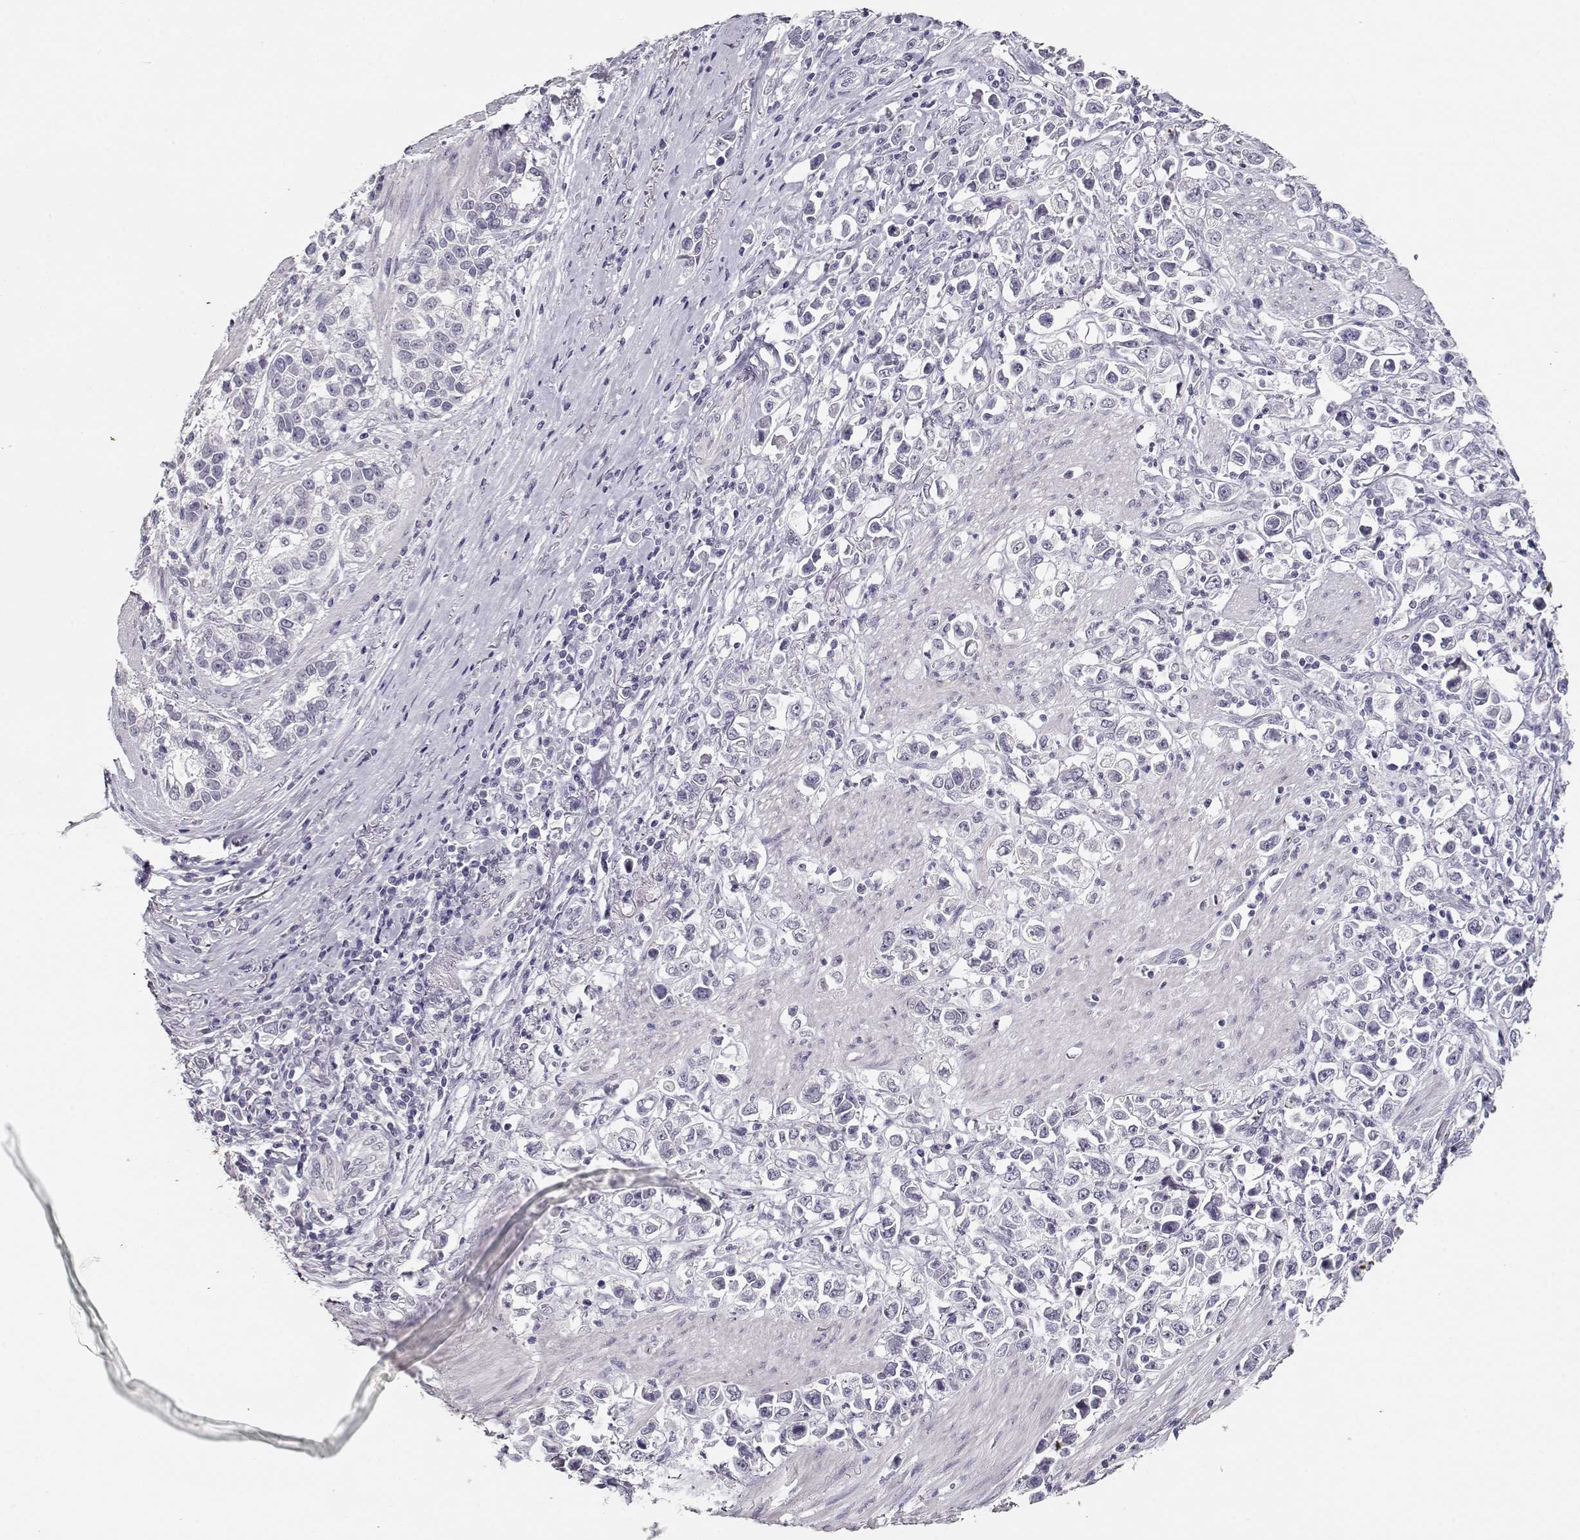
{"staining": {"intensity": "negative", "quantity": "none", "location": "none"}, "tissue": "stomach cancer", "cell_type": "Tumor cells", "image_type": "cancer", "snomed": [{"axis": "morphology", "description": "Adenocarcinoma, NOS"}, {"axis": "topography", "description": "Stomach"}], "caption": "Immunohistochemistry (IHC) micrograph of neoplastic tissue: stomach adenocarcinoma stained with DAB (3,3'-diaminobenzidine) reveals no significant protein staining in tumor cells.", "gene": "MAGEC1", "patient": {"sex": "male", "age": 93}}